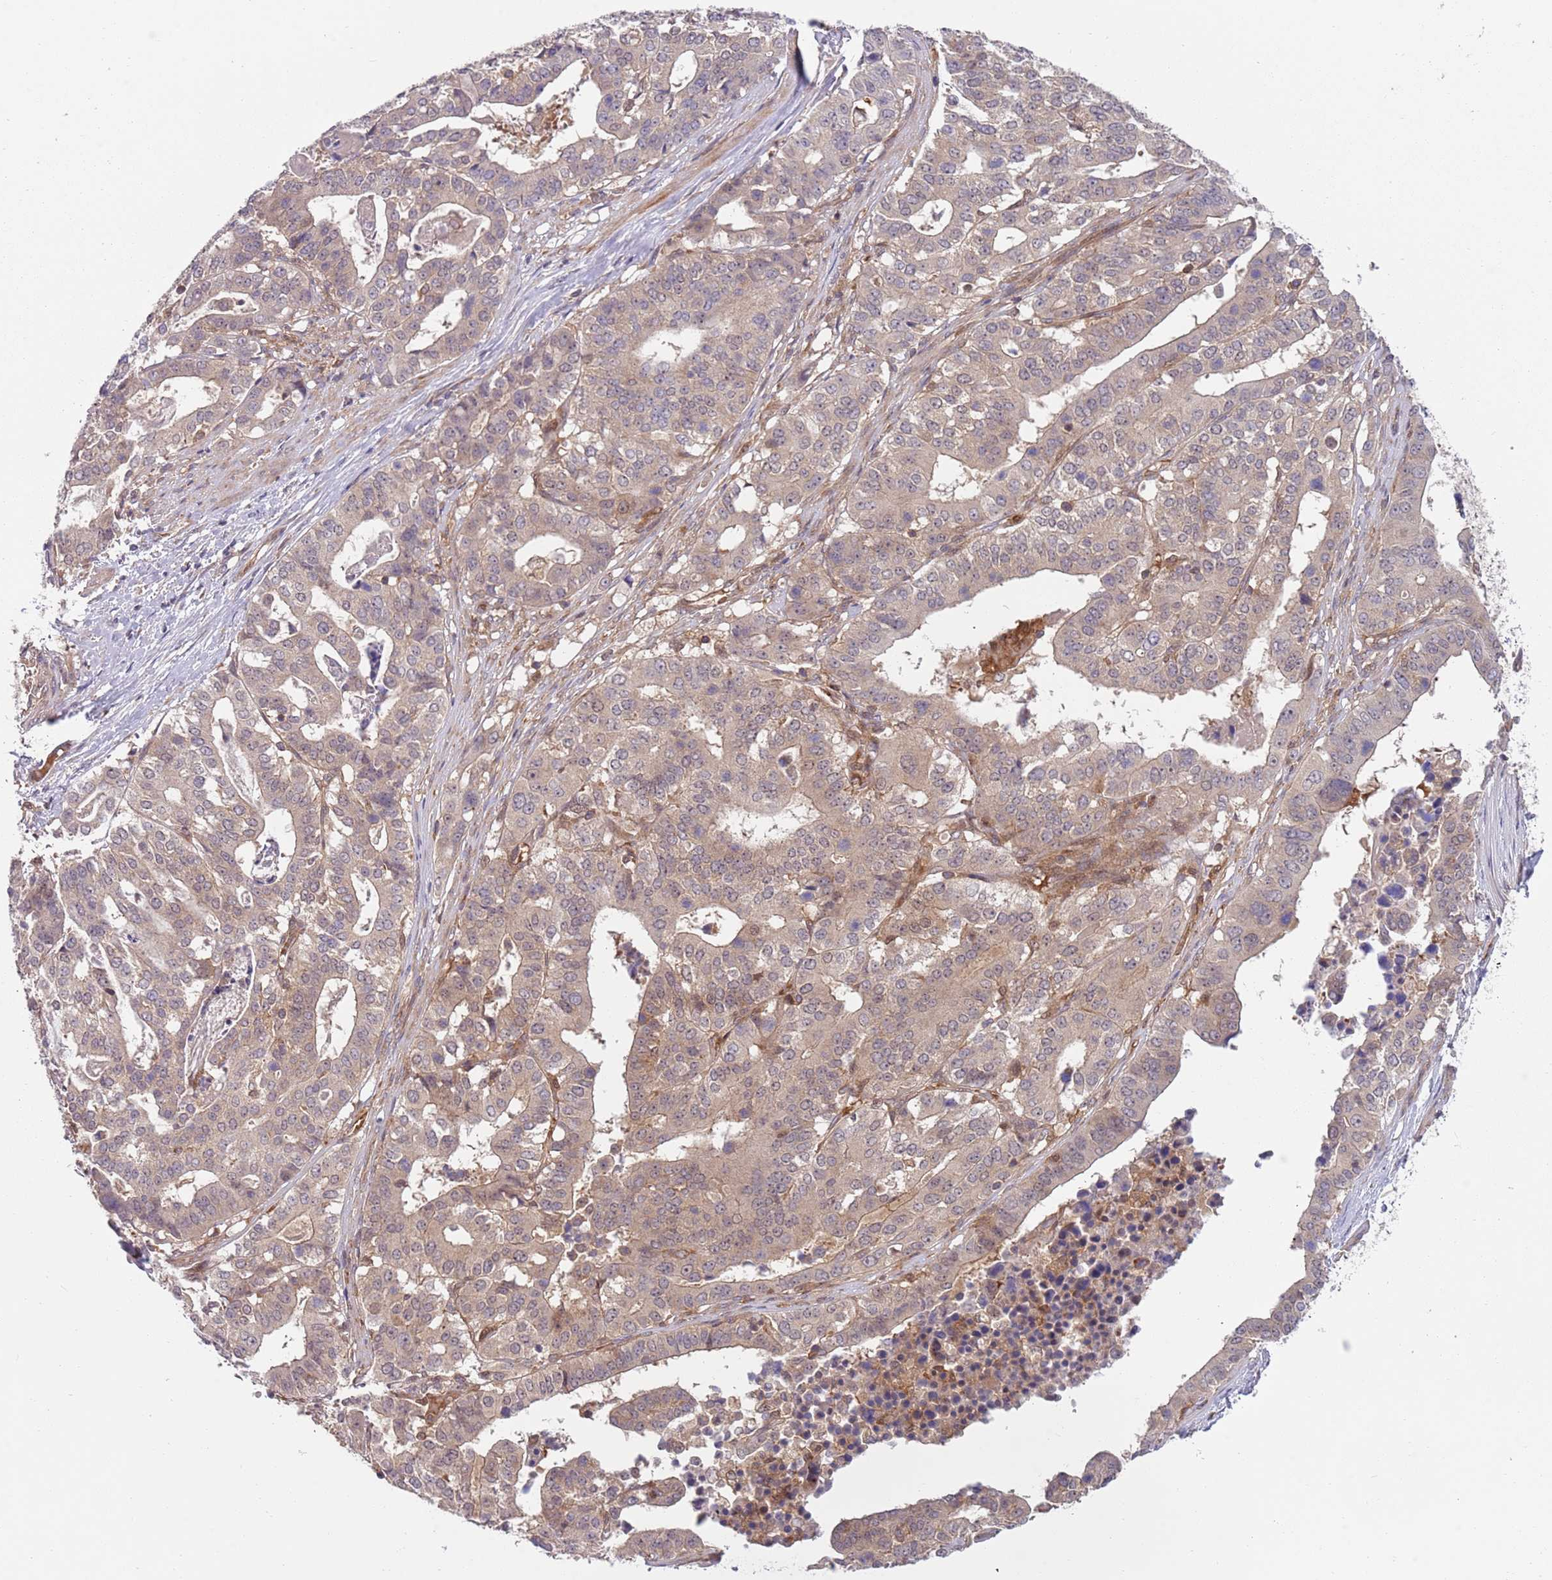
{"staining": {"intensity": "weak", "quantity": "25%-75%", "location": "cytoplasmic/membranous"}, "tissue": "stomach cancer", "cell_type": "Tumor cells", "image_type": "cancer", "snomed": [{"axis": "morphology", "description": "Adenocarcinoma, NOS"}, {"axis": "topography", "description": "Stomach"}], "caption": "Weak cytoplasmic/membranous protein staining is seen in approximately 25%-75% of tumor cells in adenocarcinoma (stomach).", "gene": "GGA1", "patient": {"sex": "male", "age": 48}}